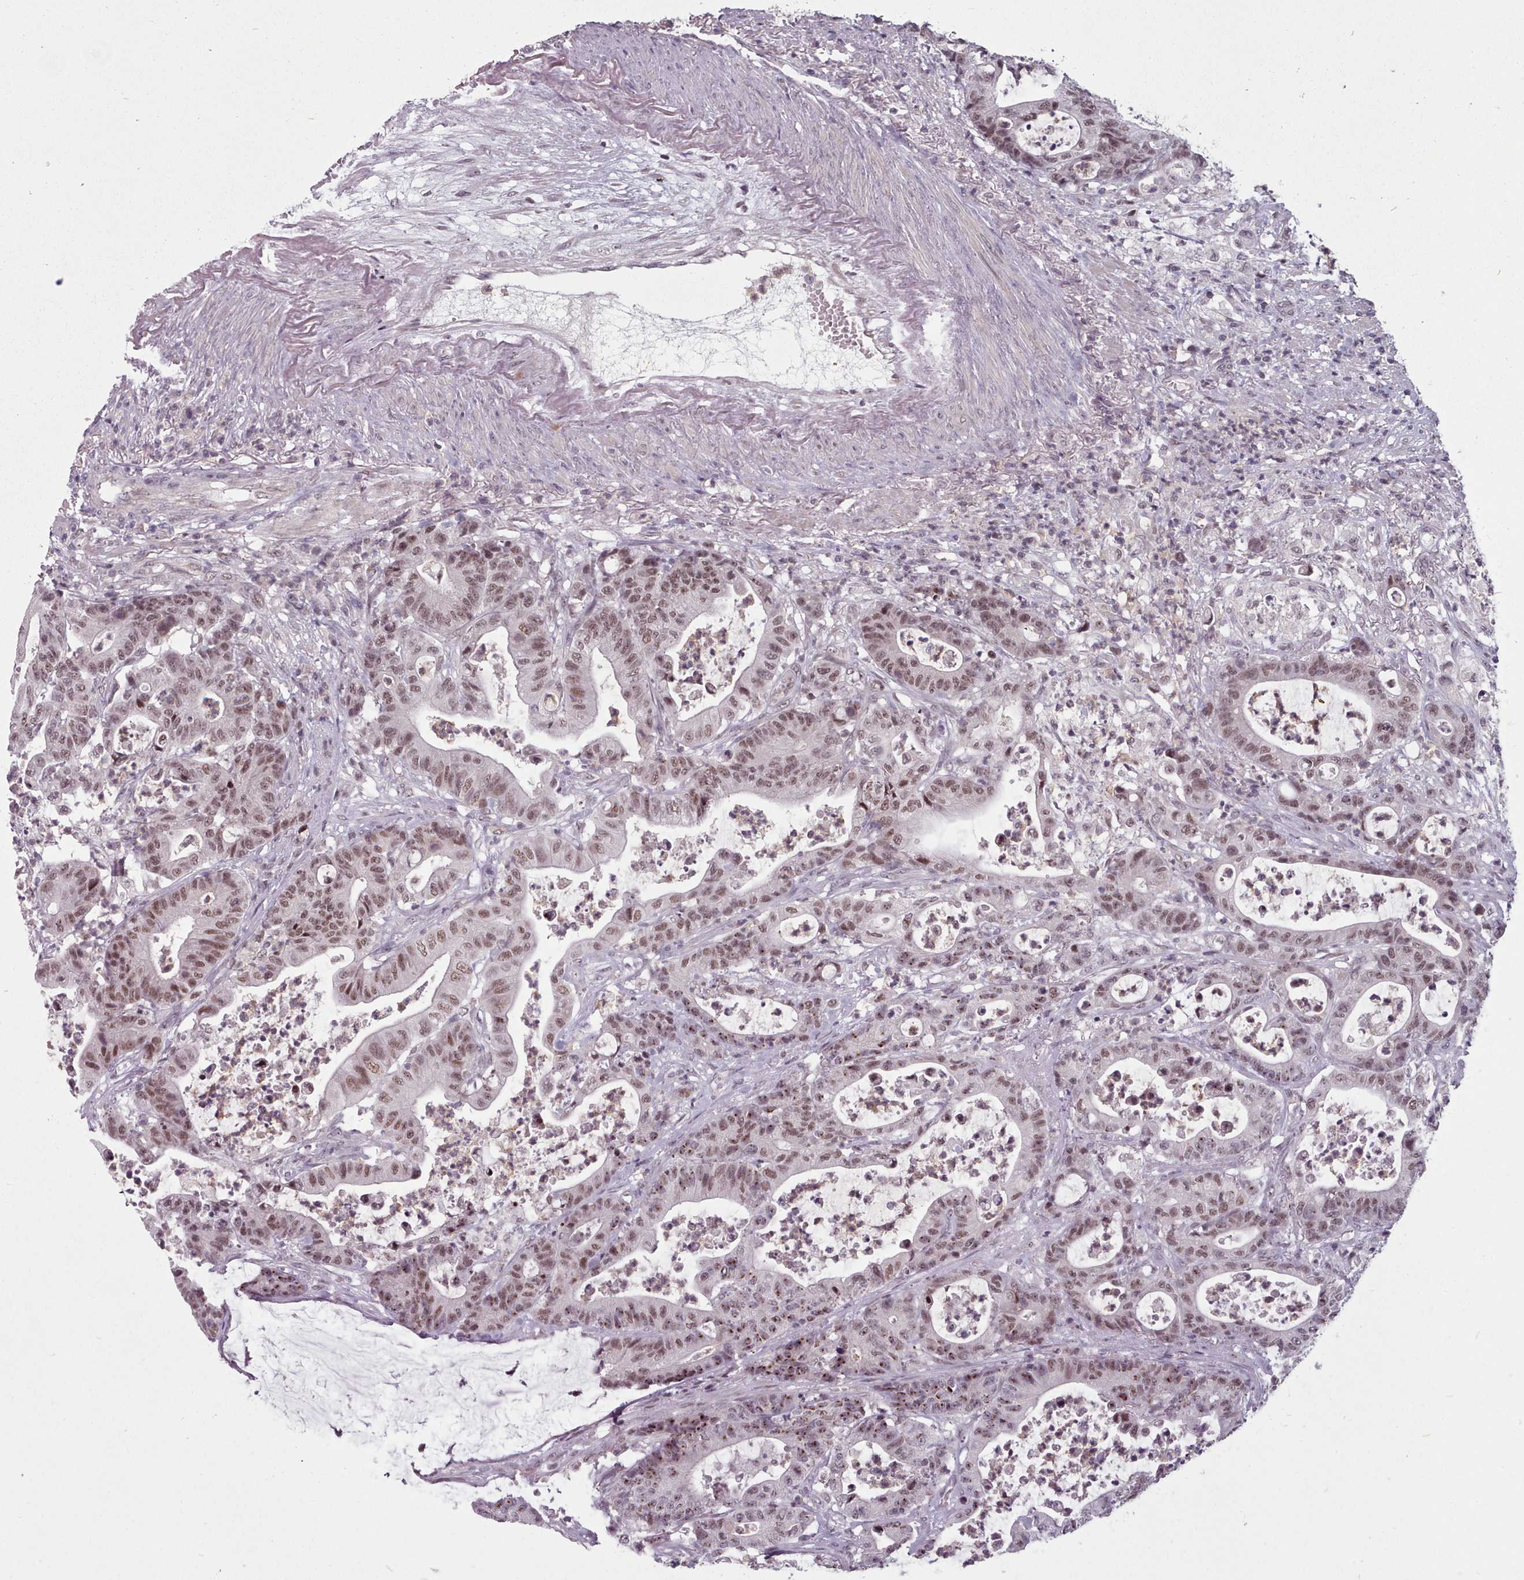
{"staining": {"intensity": "moderate", "quantity": ">75%", "location": "nuclear"}, "tissue": "colorectal cancer", "cell_type": "Tumor cells", "image_type": "cancer", "snomed": [{"axis": "morphology", "description": "Adenocarcinoma, NOS"}, {"axis": "topography", "description": "Colon"}], "caption": "Tumor cells show medium levels of moderate nuclear expression in approximately >75% of cells in adenocarcinoma (colorectal).", "gene": "SRSF9", "patient": {"sex": "female", "age": 84}}